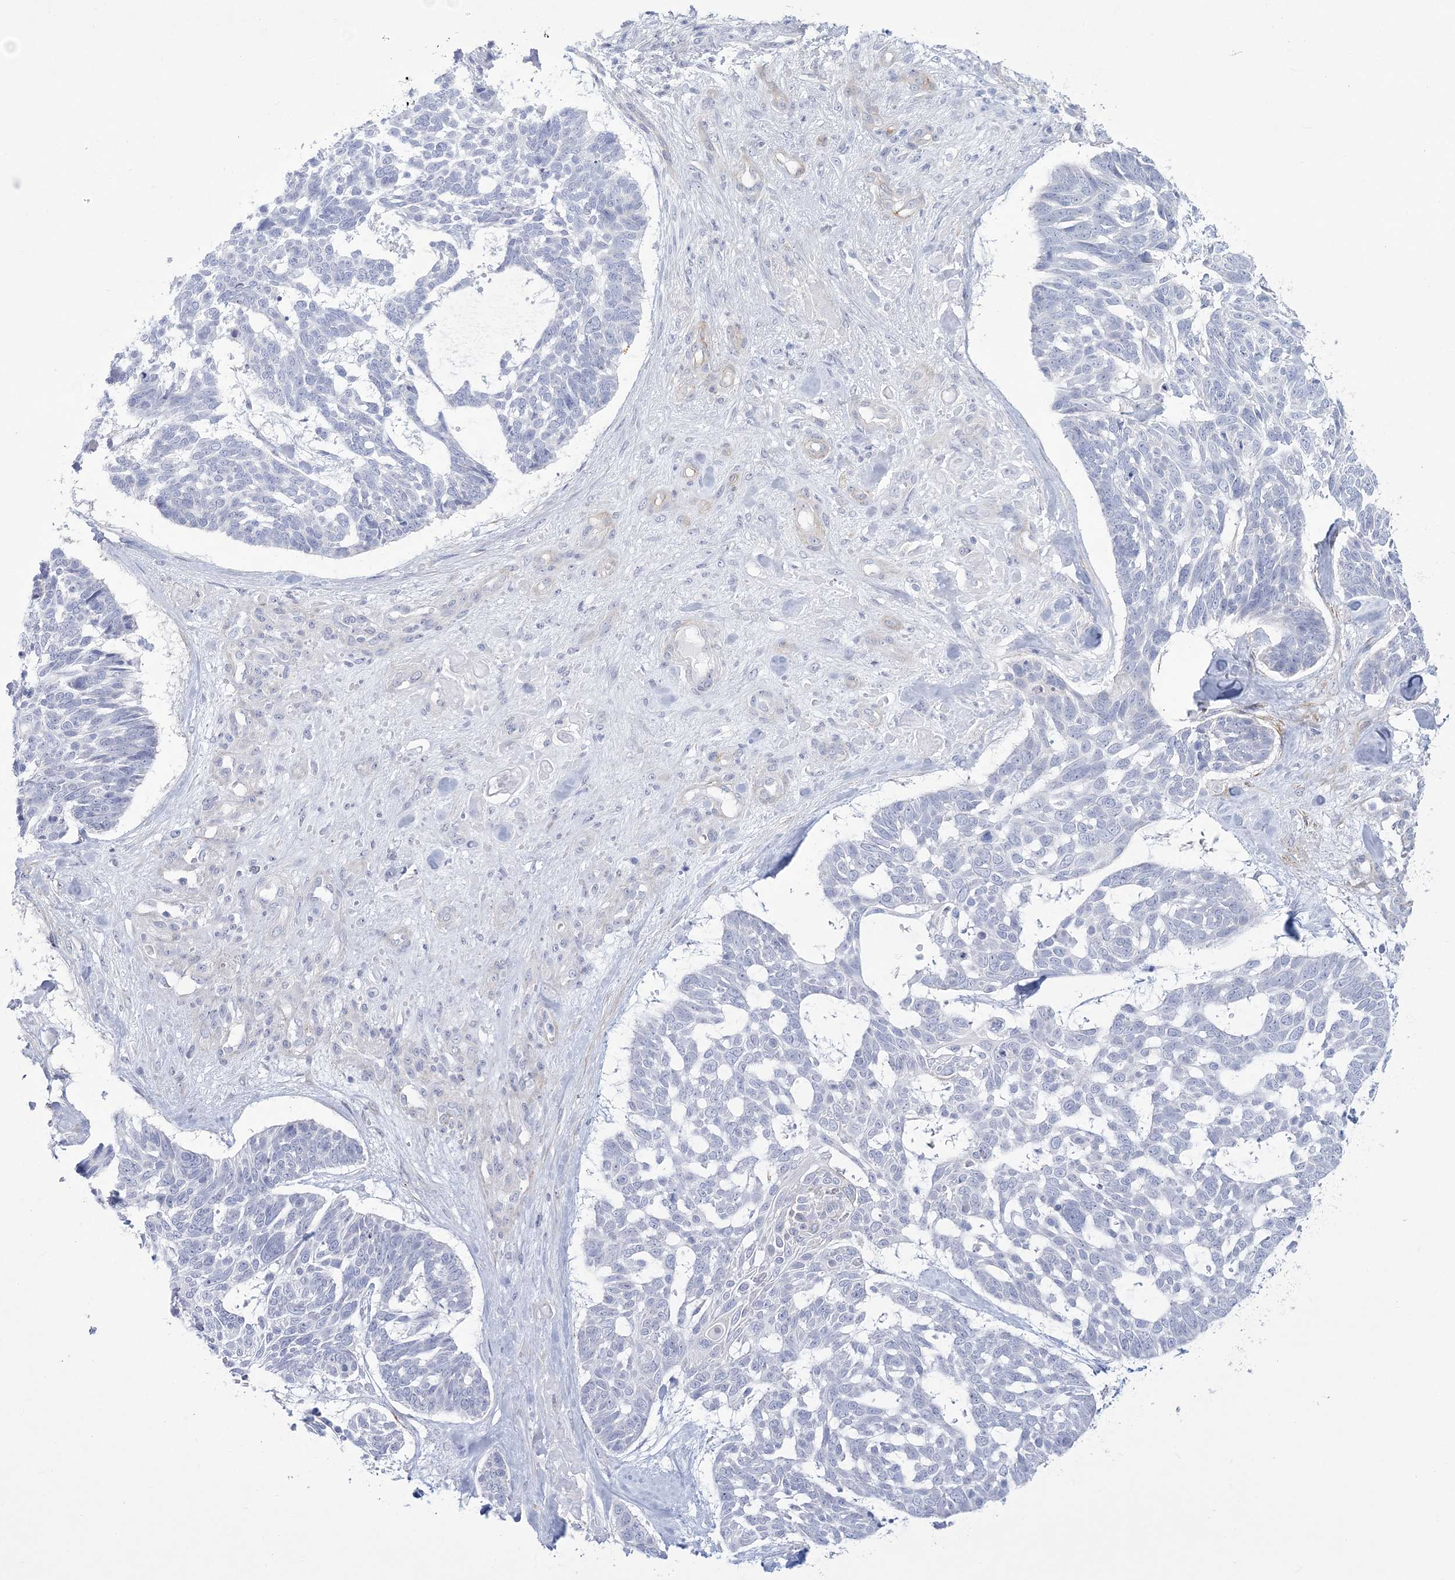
{"staining": {"intensity": "negative", "quantity": "none", "location": "none"}, "tissue": "skin cancer", "cell_type": "Tumor cells", "image_type": "cancer", "snomed": [{"axis": "morphology", "description": "Basal cell carcinoma"}, {"axis": "topography", "description": "Skin"}], "caption": "The micrograph displays no staining of tumor cells in skin cancer (basal cell carcinoma). The staining was performed using DAB (3,3'-diaminobenzidine) to visualize the protein expression in brown, while the nuclei were stained in blue with hematoxylin (Magnification: 20x).", "gene": "WDR27", "patient": {"sex": "male", "age": 88}}